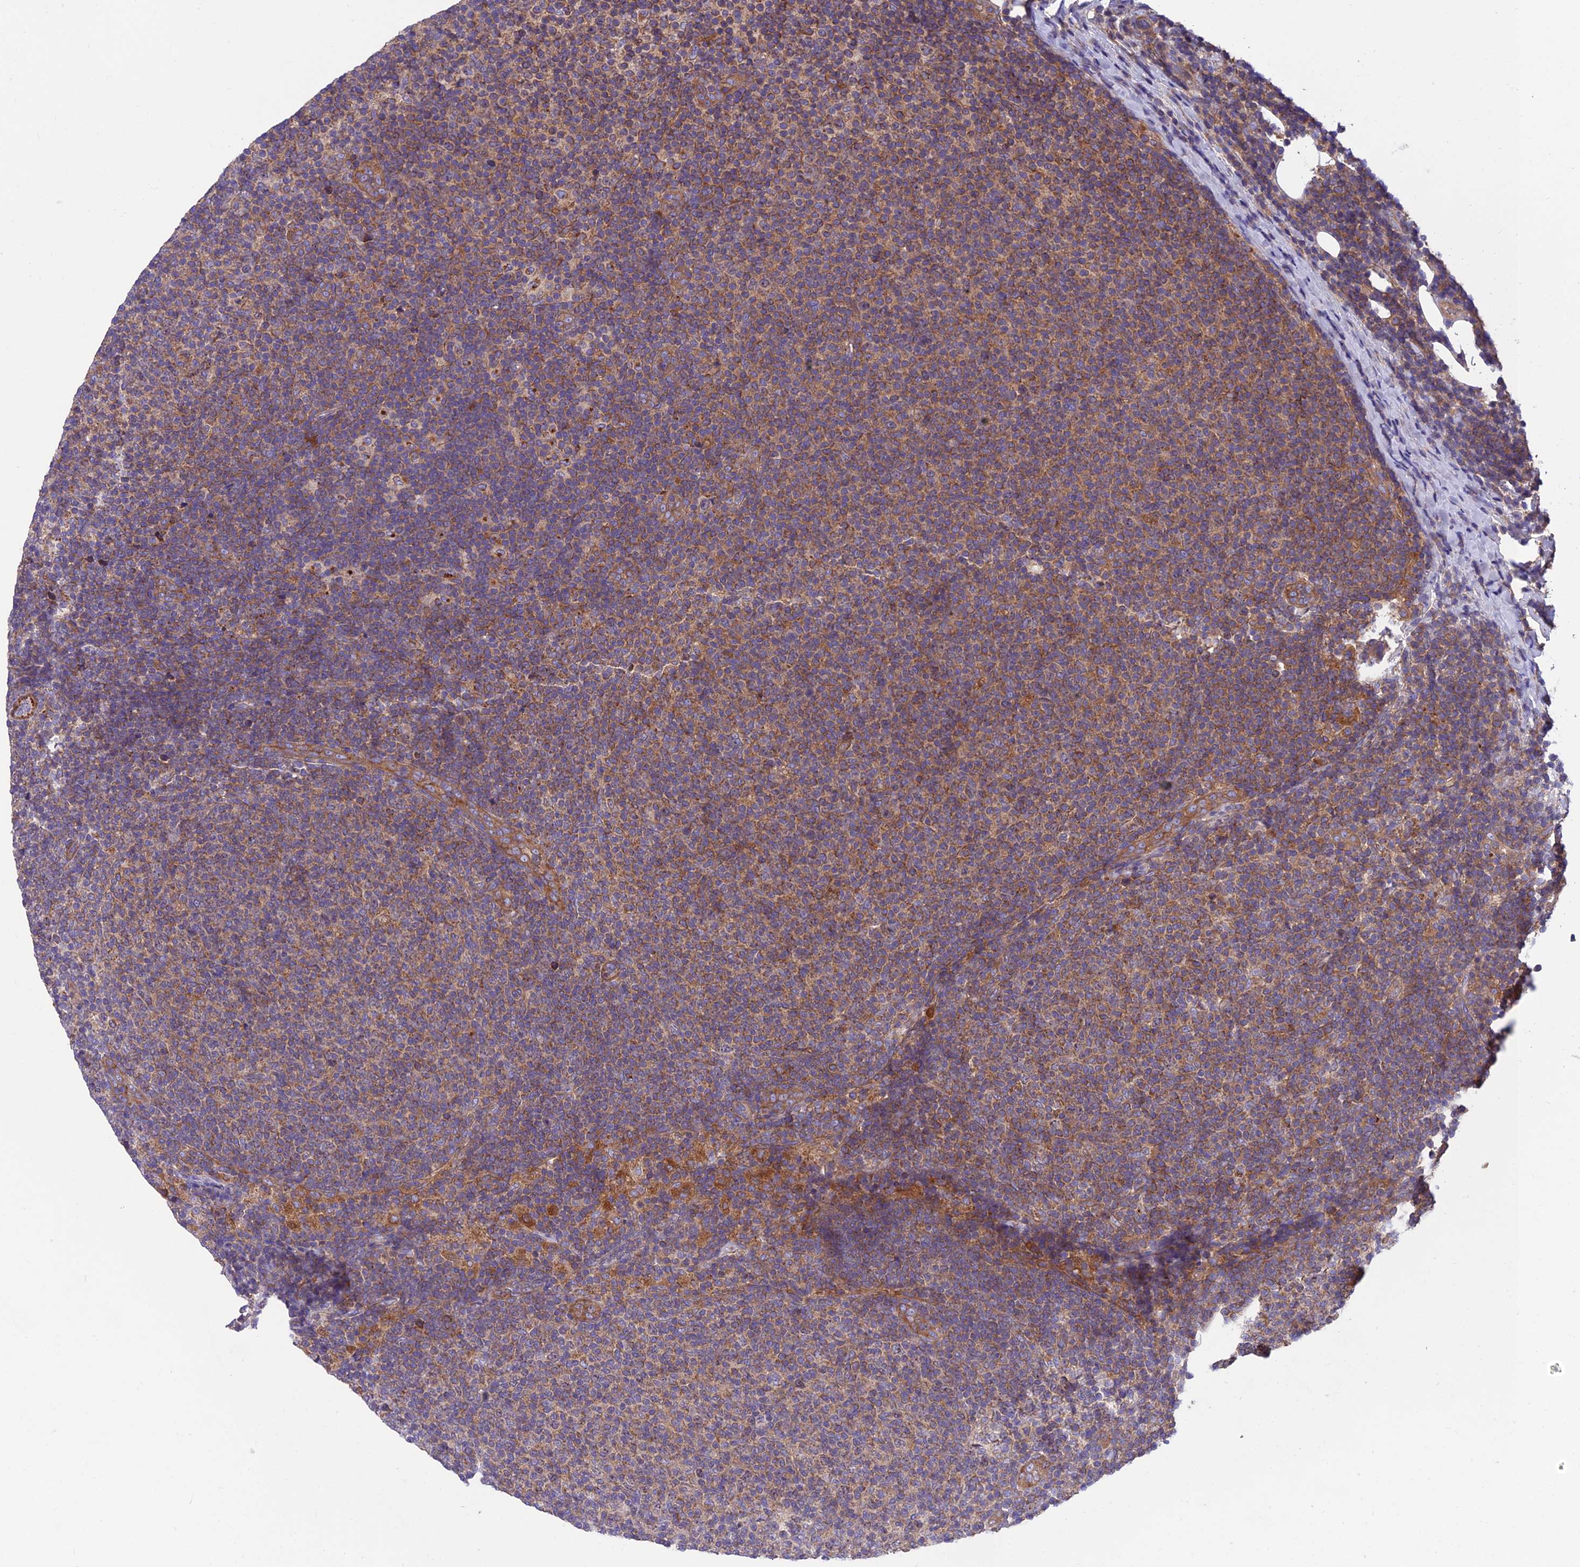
{"staining": {"intensity": "weak", "quantity": ">75%", "location": "cytoplasmic/membranous"}, "tissue": "lymphoma", "cell_type": "Tumor cells", "image_type": "cancer", "snomed": [{"axis": "morphology", "description": "Malignant lymphoma, non-Hodgkin's type, Low grade"}, {"axis": "topography", "description": "Lymph node"}], "caption": "This micrograph shows immunohistochemistry staining of human malignant lymphoma, non-Hodgkin's type (low-grade), with low weak cytoplasmic/membranous staining in about >75% of tumor cells.", "gene": "VPS16", "patient": {"sex": "male", "age": 66}}